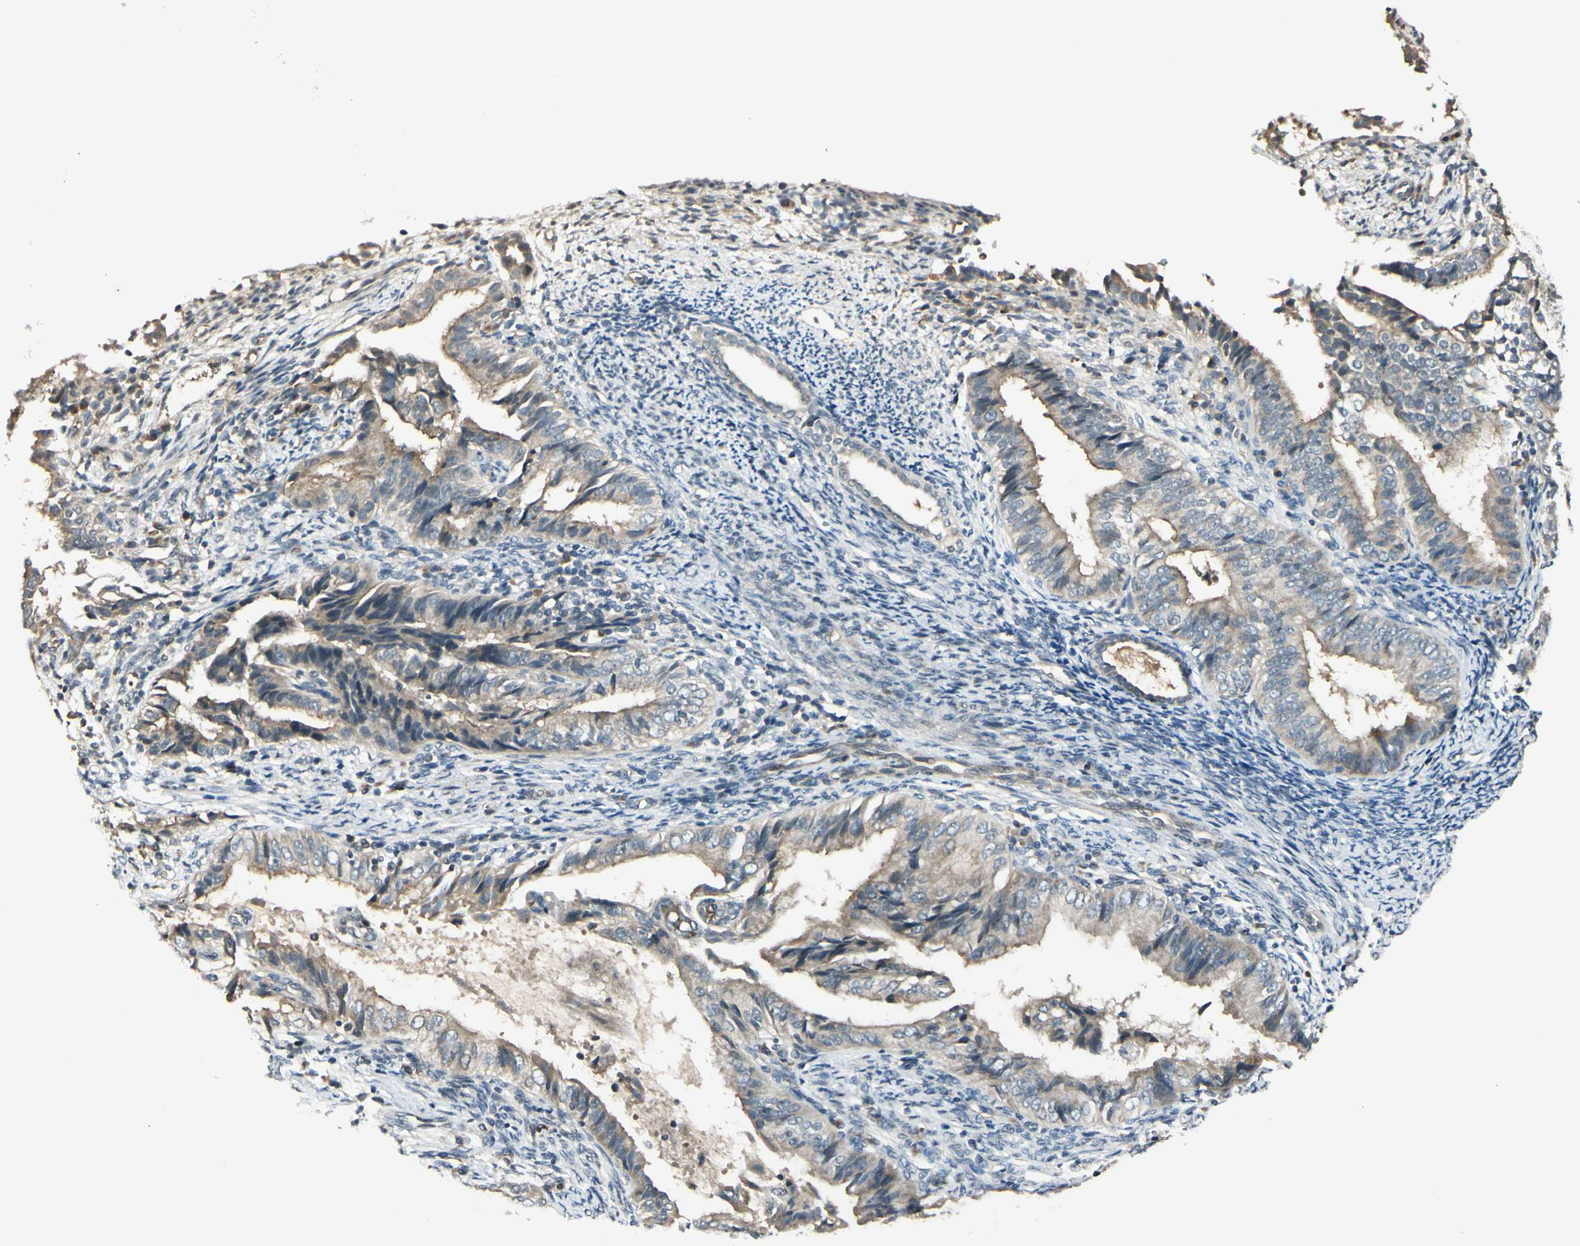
{"staining": {"intensity": "weak", "quantity": "25%-75%", "location": "cytoplasmic/membranous,nuclear"}, "tissue": "endometrial cancer", "cell_type": "Tumor cells", "image_type": "cancer", "snomed": [{"axis": "morphology", "description": "Adenocarcinoma, NOS"}, {"axis": "topography", "description": "Endometrium"}], "caption": "Weak cytoplasmic/membranous and nuclear positivity for a protein is seen in about 25%-75% of tumor cells of endometrial adenocarcinoma using immunohistochemistry (IHC).", "gene": "FGF10", "patient": {"sex": "female", "age": 58}}